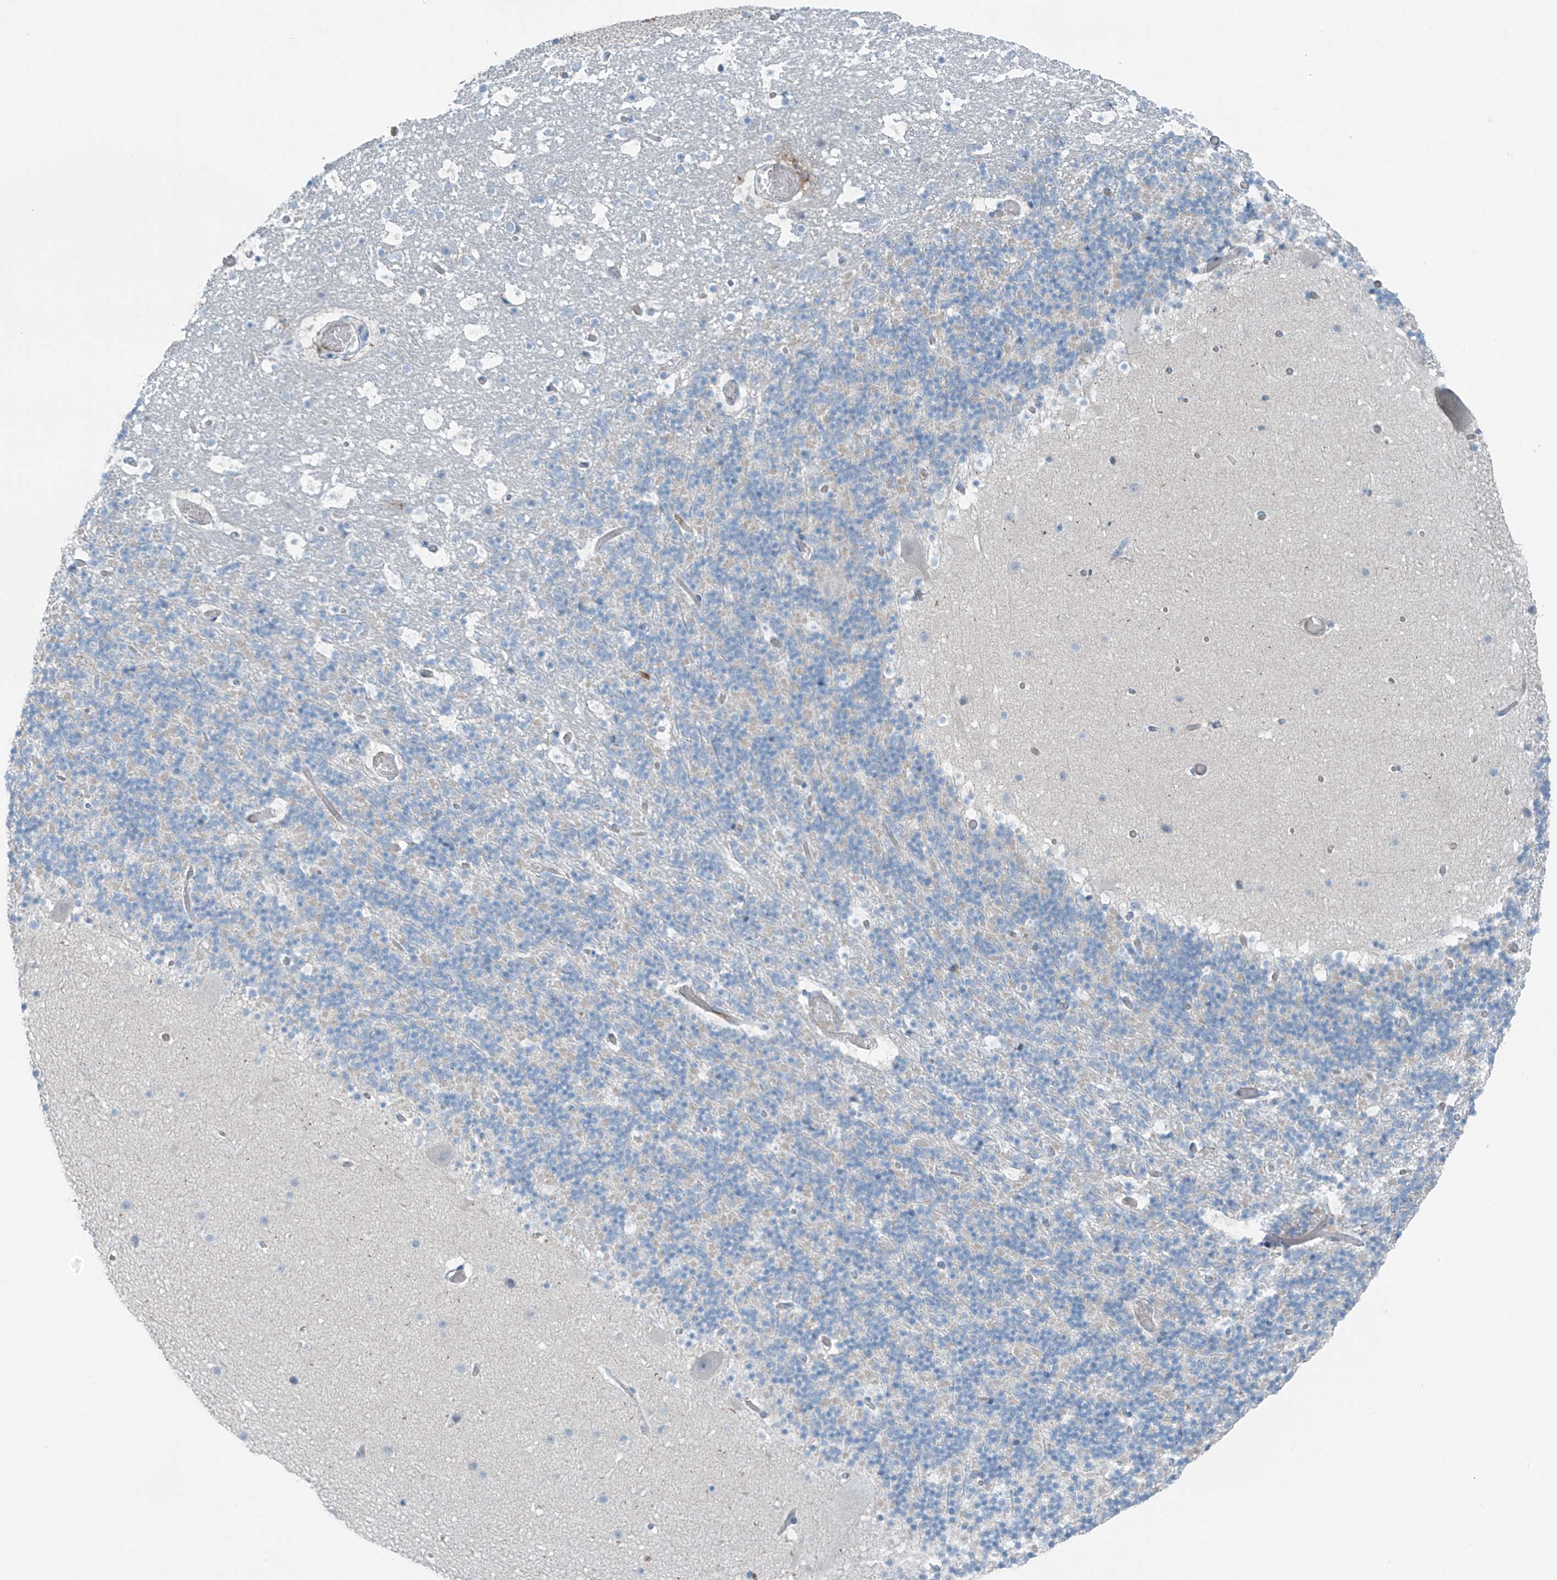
{"staining": {"intensity": "weak", "quantity": "<25%", "location": "cytoplasmic/membranous"}, "tissue": "cerebellum", "cell_type": "Cells in granular layer", "image_type": "normal", "snomed": [{"axis": "morphology", "description": "Normal tissue, NOS"}, {"axis": "topography", "description": "Cerebellum"}], "caption": "Immunohistochemical staining of unremarkable human cerebellum displays no significant staining in cells in granular layer.", "gene": "FAM131C", "patient": {"sex": "male", "age": 57}}